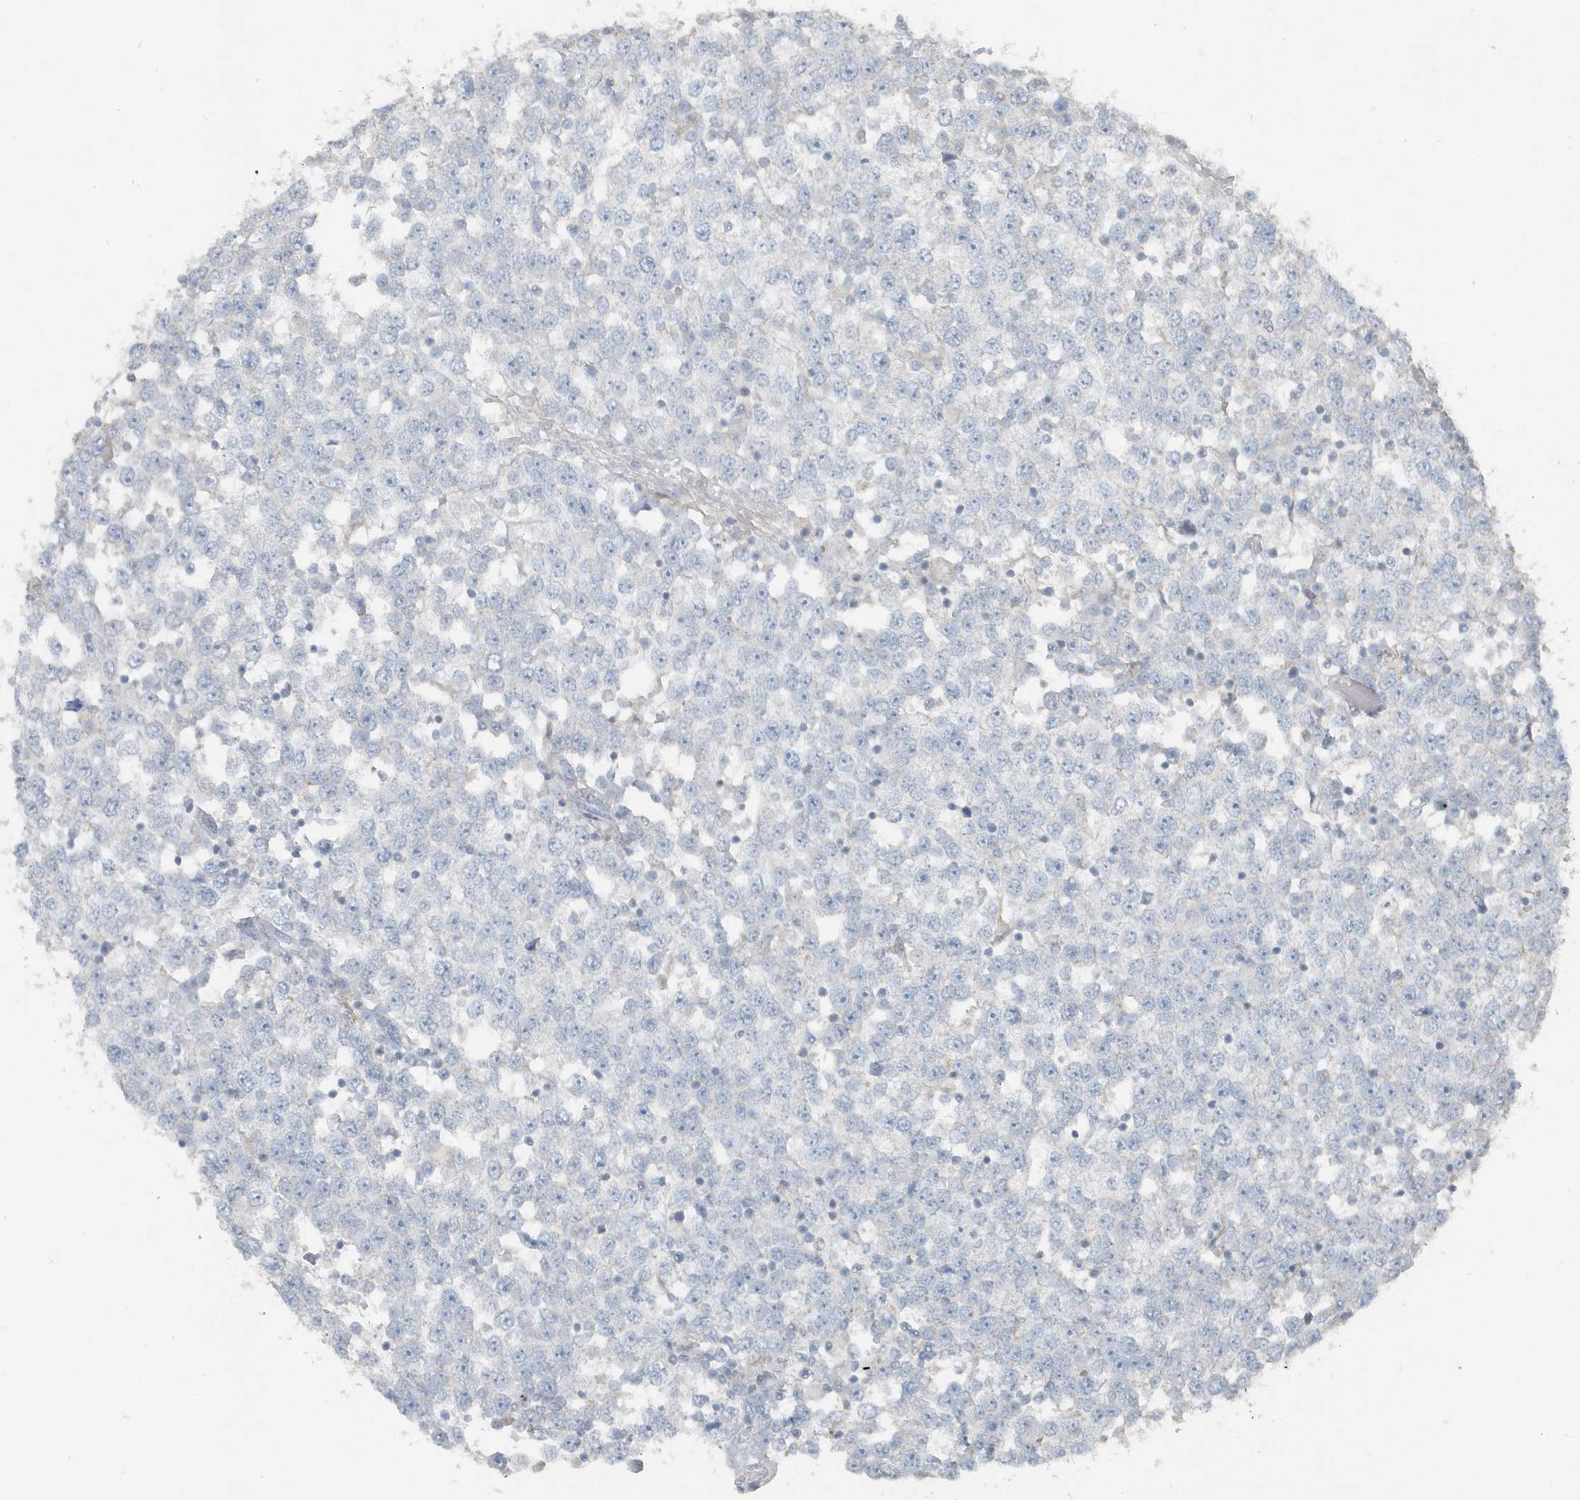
{"staining": {"intensity": "negative", "quantity": "none", "location": "none"}, "tissue": "testis cancer", "cell_type": "Tumor cells", "image_type": "cancer", "snomed": [{"axis": "morphology", "description": "Seminoma, NOS"}, {"axis": "topography", "description": "Testis"}], "caption": "DAB (3,3'-diaminobenzidine) immunohistochemical staining of testis seminoma demonstrates no significant positivity in tumor cells.", "gene": "ACTC1", "patient": {"sex": "male", "age": 65}}